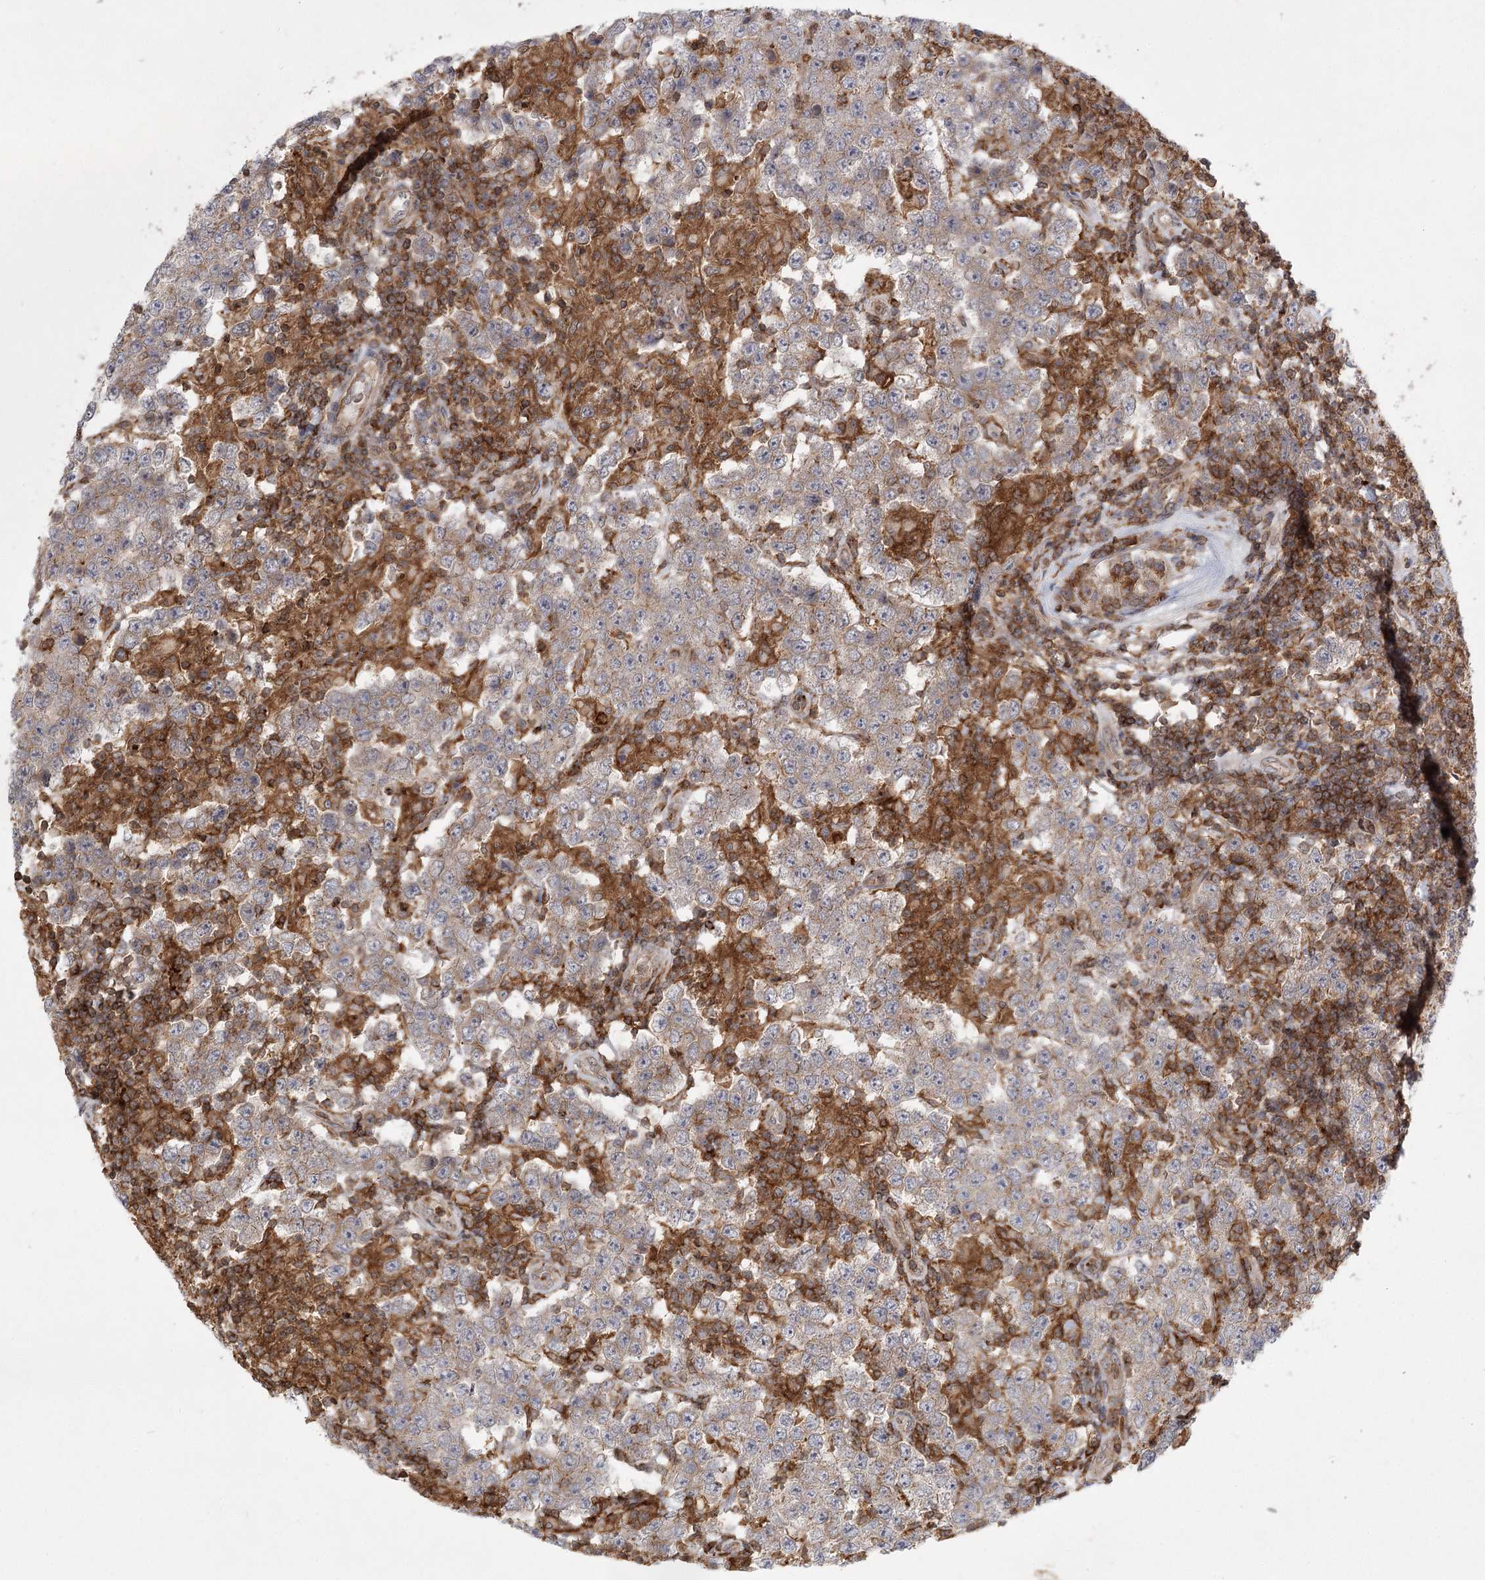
{"staining": {"intensity": "weak", "quantity": "<25%", "location": "cytoplasmic/membranous"}, "tissue": "testis cancer", "cell_type": "Tumor cells", "image_type": "cancer", "snomed": [{"axis": "morphology", "description": "Normal tissue, NOS"}, {"axis": "morphology", "description": "Urothelial carcinoma, High grade"}, {"axis": "morphology", "description": "Seminoma, NOS"}, {"axis": "morphology", "description": "Carcinoma, Embryonal, NOS"}, {"axis": "topography", "description": "Urinary bladder"}, {"axis": "topography", "description": "Testis"}], "caption": "An image of human testis cancer (embryonal carcinoma) is negative for staining in tumor cells. The staining is performed using DAB (3,3'-diaminobenzidine) brown chromogen with nuclei counter-stained in using hematoxylin.", "gene": "MEPE", "patient": {"sex": "male", "age": 41}}